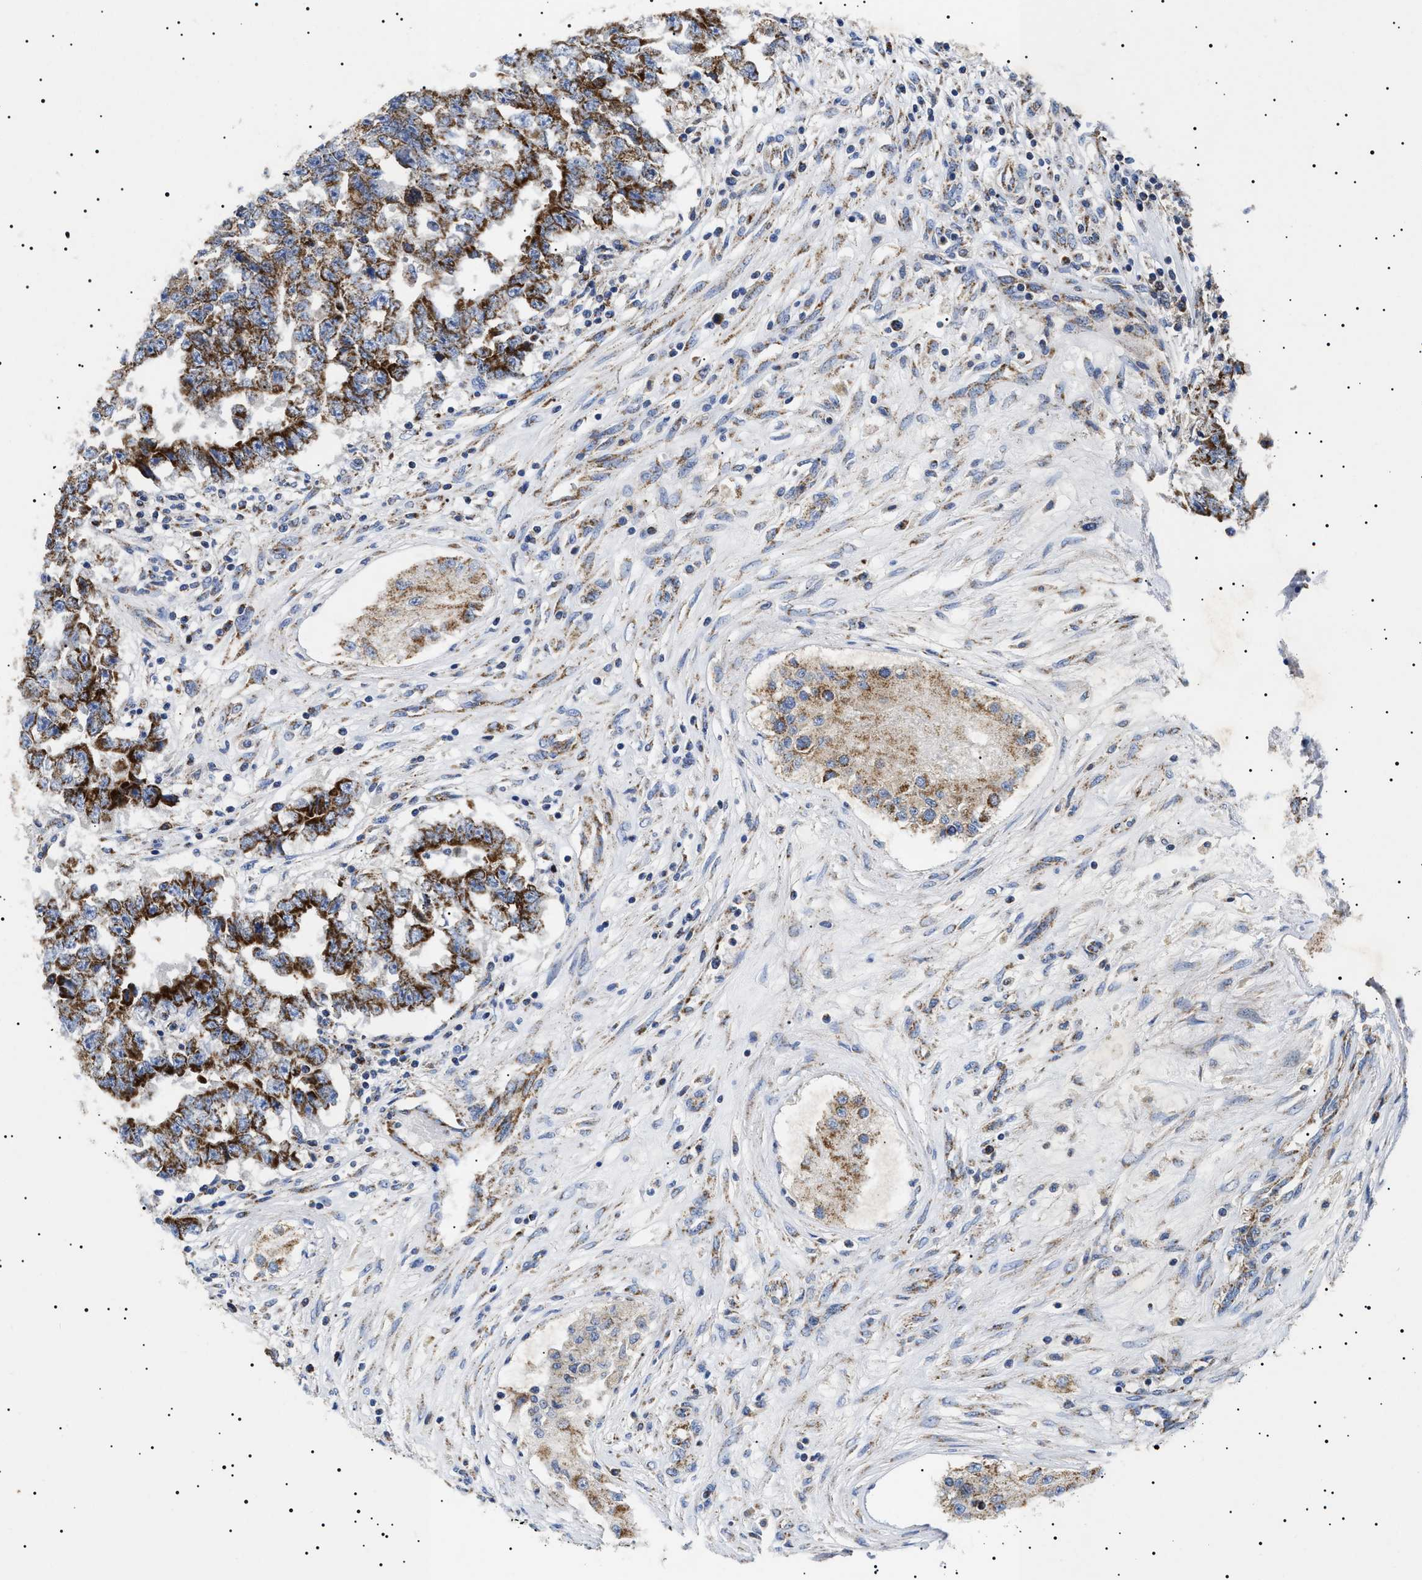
{"staining": {"intensity": "strong", "quantity": ">75%", "location": "cytoplasmic/membranous"}, "tissue": "testis cancer", "cell_type": "Tumor cells", "image_type": "cancer", "snomed": [{"axis": "morphology", "description": "Carcinoma, Embryonal, NOS"}, {"axis": "topography", "description": "Testis"}], "caption": "Immunohistochemistry (IHC) of testis embryonal carcinoma reveals high levels of strong cytoplasmic/membranous positivity in approximately >75% of tumor cells.", "gene": "CHRDL2", "patient": {"sex": "male", "age": 25}}